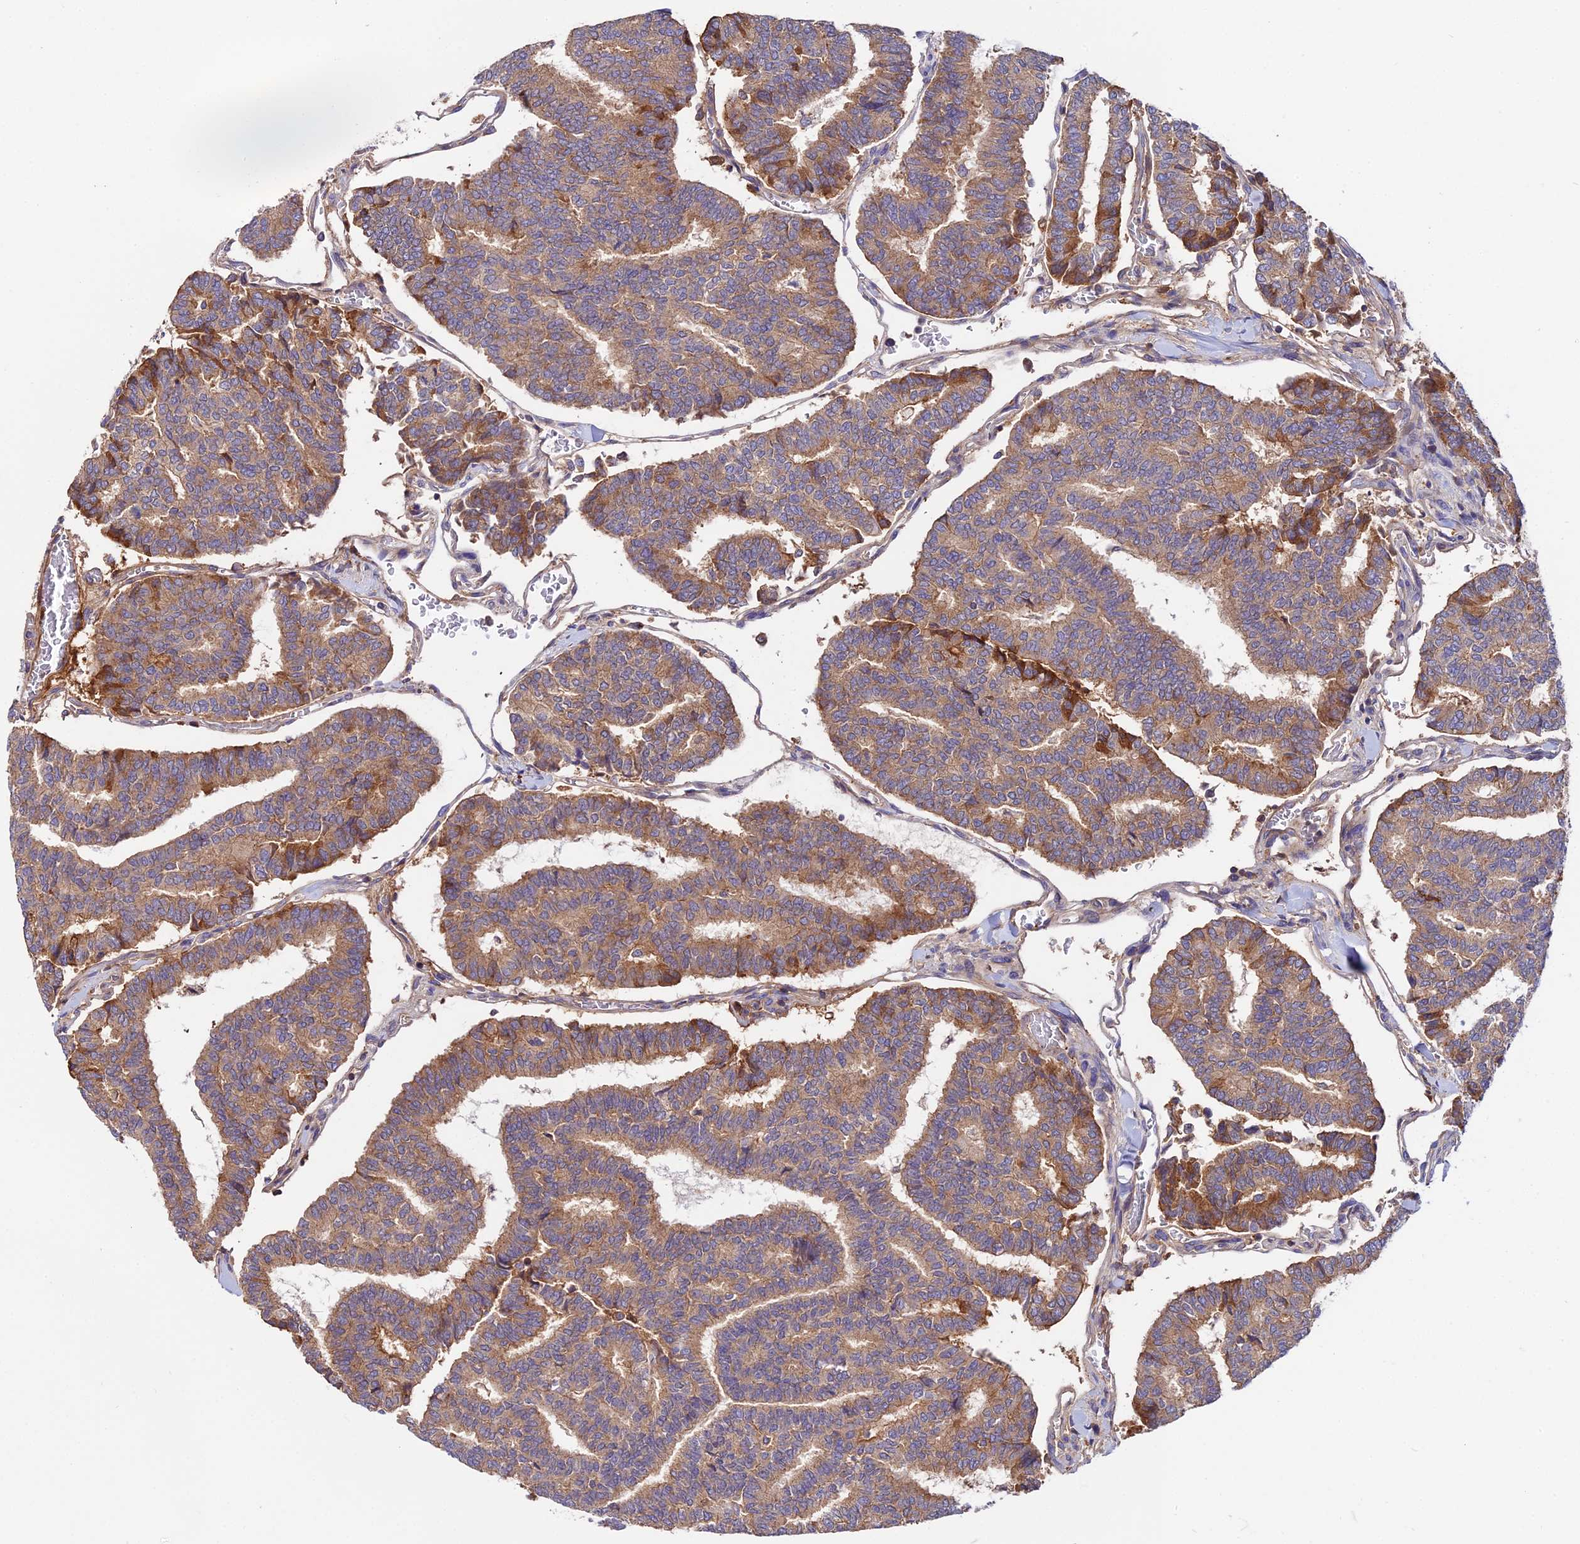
{"staining": {"intensity": "moderate", "quantity": ">75%", "location": "cytoplasmic/membranous"}, "tissue": "thyroid cancer", "cell_type": "Tumor cells", "image_type": "cancer", "snomed": [{"axis": "morphology", "description": "Papillary adenocarcinoma, NOS"}, {"axis": "topography", "description": "Thyroid gland"}], "caption": "Brown immunohistochemical staining in thyroid cancer exhibits moderate cytoplasmic/membranous staining in approximately >75% of tumor cells.", "gene": "PYM1", "patient": {"sex": "female", "age": 35}}